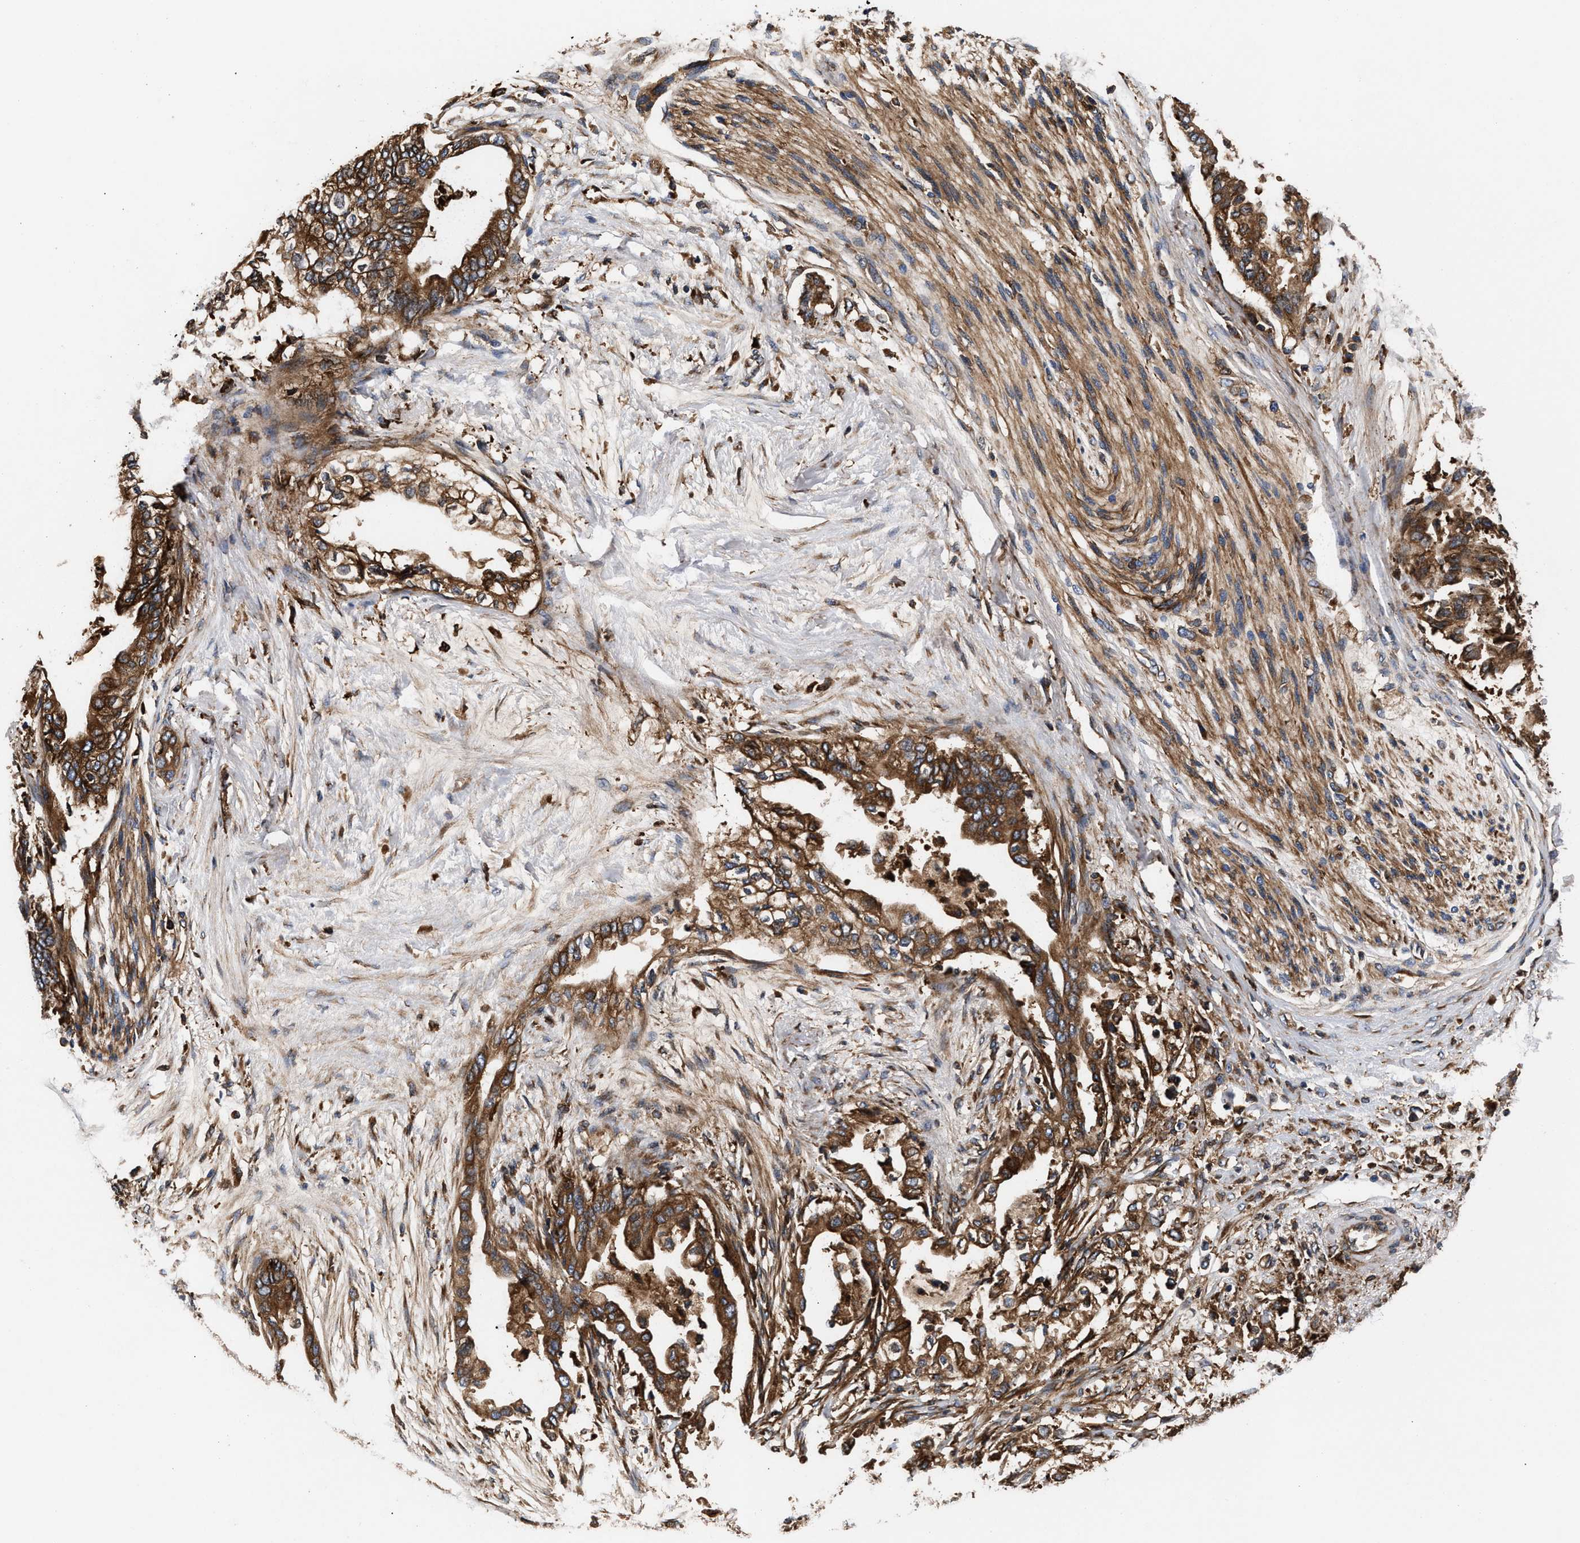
{"staining": {"intensity": "strong", "quantity": ">75%", "location": "cytoplasmic/membranous"}, "tissue": "pancreatic cancer", "cell_type": "Tumor cells", "image_type": "cancer", "snomed": [{"axis": "morphology", "description": "Normal tissue, NOS"}, {"axis": "morphology", "description": "Adenocarcinoma, NOS"}, {"axis": "topography", "description": "Pancreas"}, {"axis": "topography", "description": "Duodenum"}], "caption": "Immunohistochemistry (DAB) staining of human adenocarcinoma (pancreatic) displays strong cytoplasmic/membranous protein staining in about >75% of tumor cells. The staining was performed using DAB to visualize the protein expression in brown, while the nuclei were stained in blue with hematoxylin (Magnification: 20x).", "gene": "KYAT1", "patient": {"sex": "female", "age": 60}}